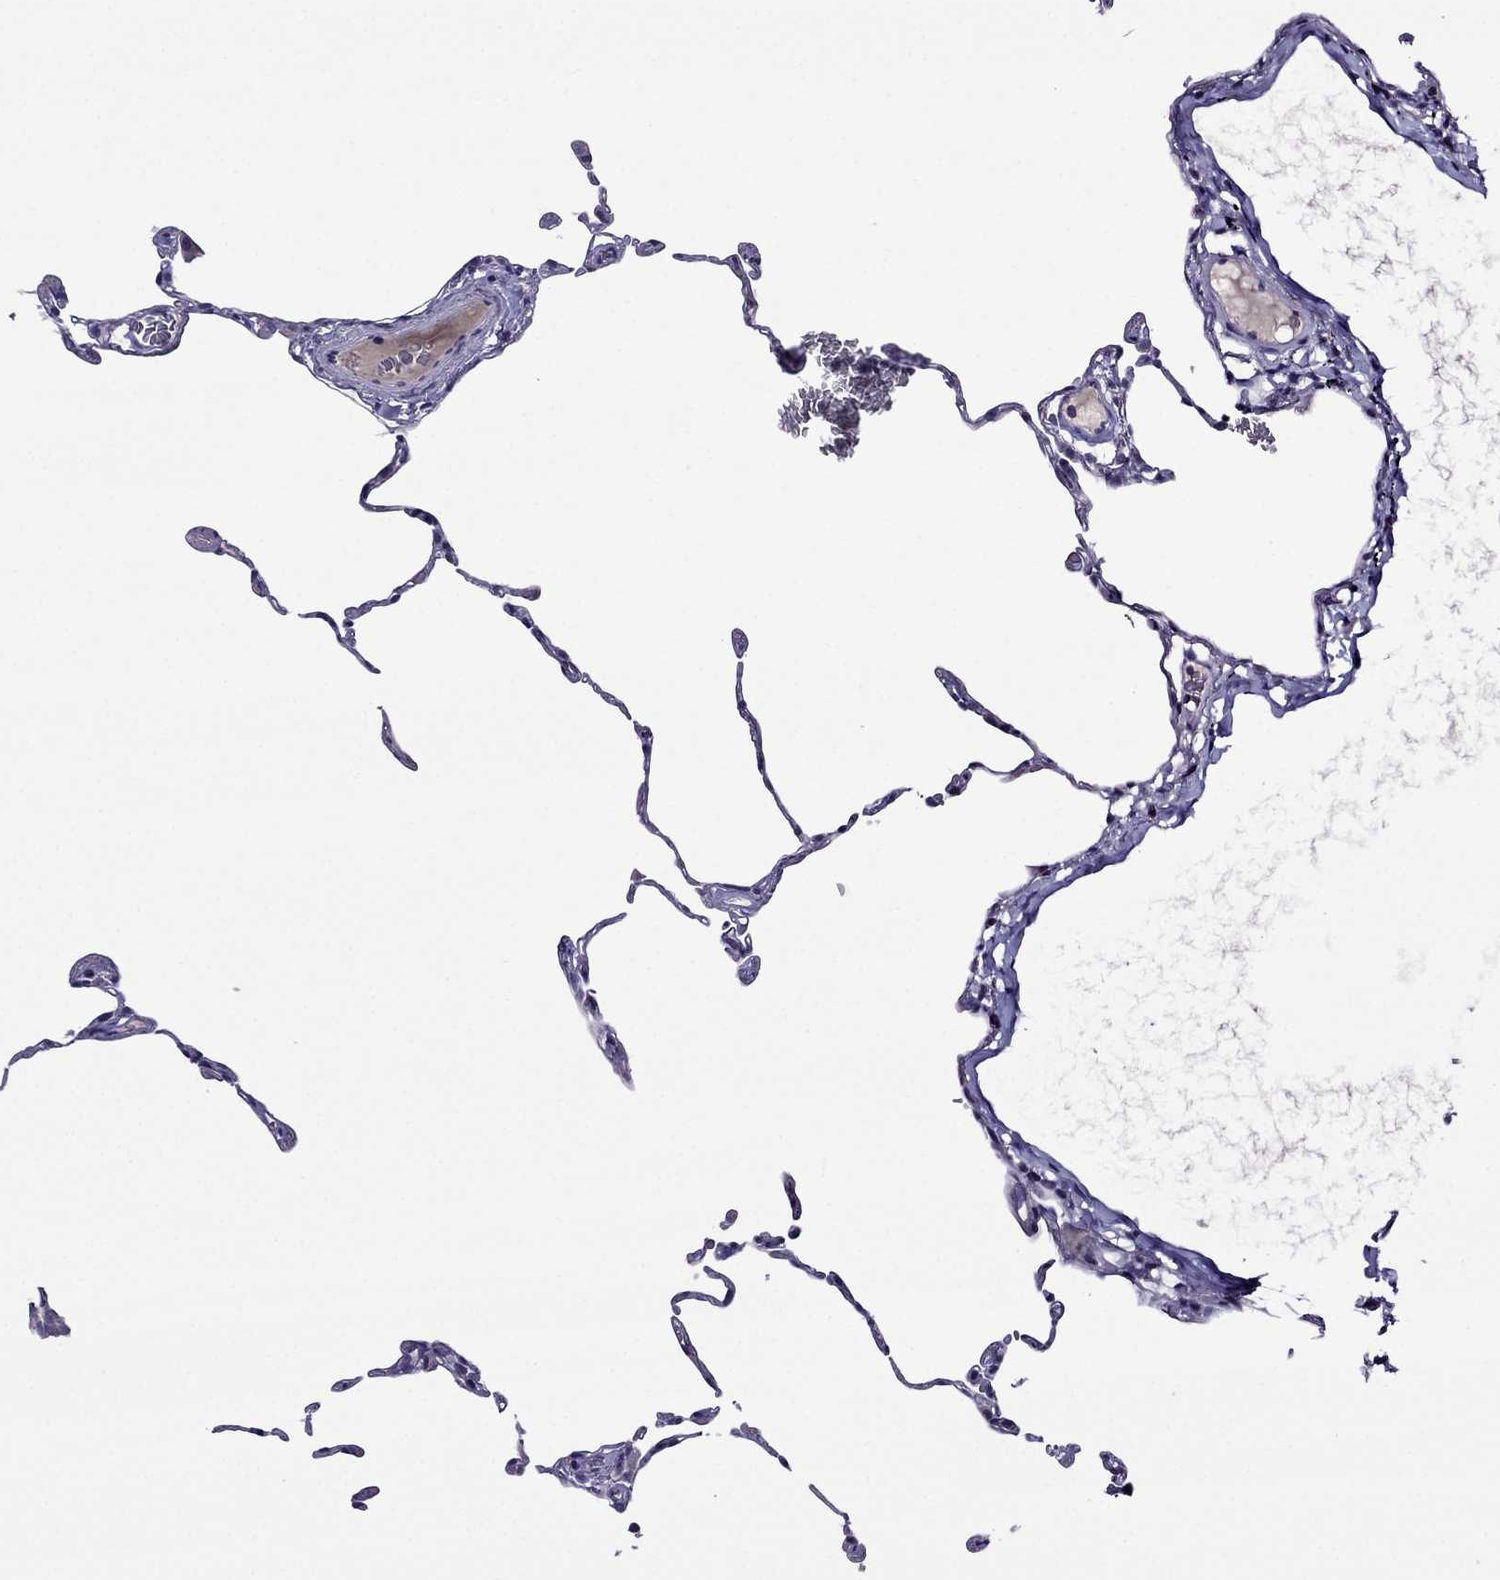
{"staining": {"intensity": "negative", "quantity": "none", "location": "none"}, "tissue": "lung", "cell_type": "Alveolar cells", "image_type": "normal", "snomed": [{"axis": "morphology", "description": "Normal tissue, NOS"}, {"axis": "topography", "description": "Lung"}], "caption": "A micrograph of lung stained for a protein exhibits no brown staining in alveolar cells. (DAB (3,3'-diaminobenzidine) immunohistochemistry (IHC) with hematoxylin counter stain).", "gene": "SPTBN4", "patient": {"sex": "female", "age": 57}}